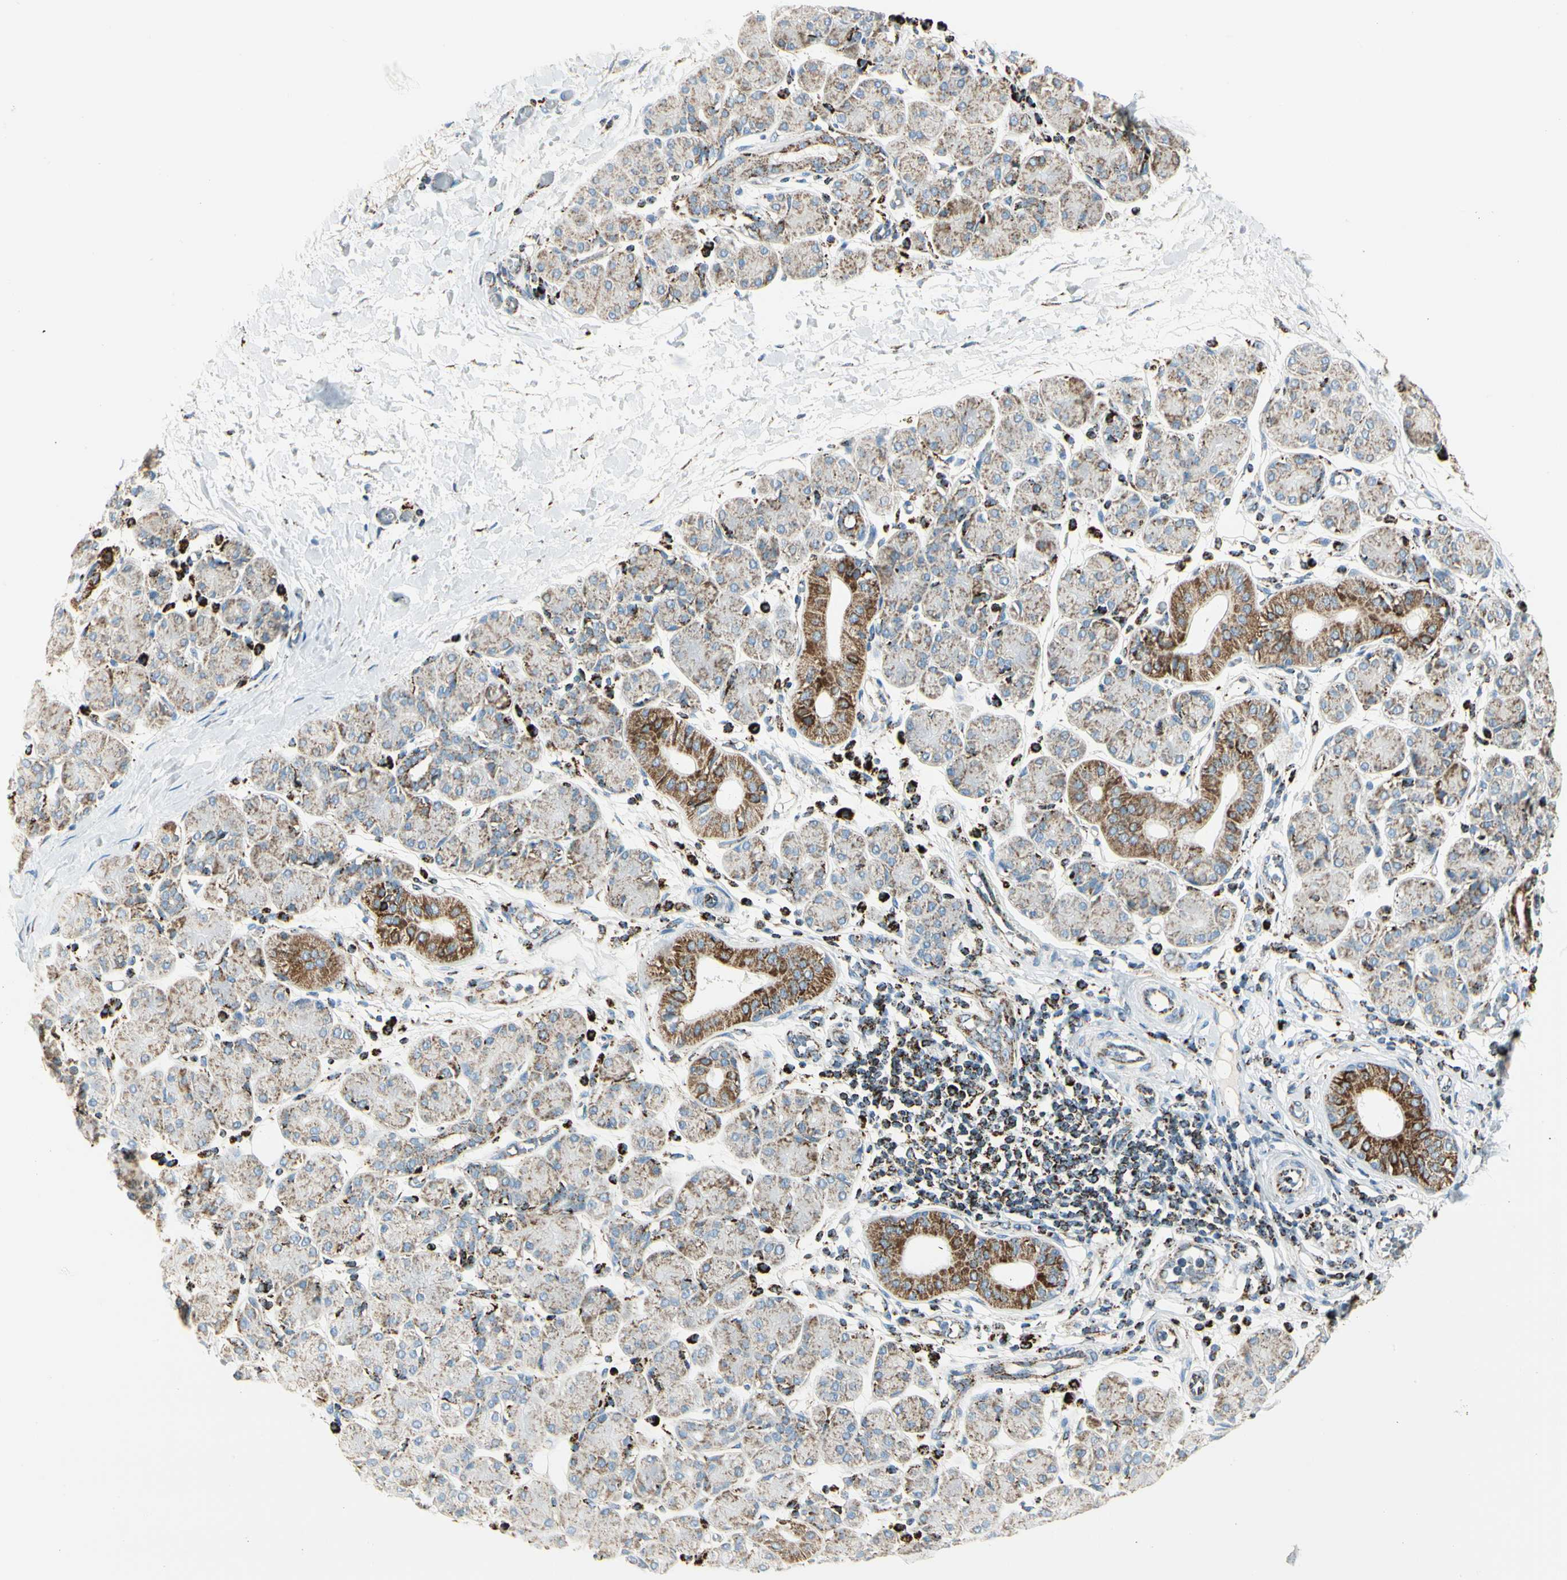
{"staining": {"intensity": "weak", "quantity": "25%-75%", "location": "cytoplasmic/membranous"}, "tissue": "salivary gland", "cell_type": "Glandular cells", "image_type": "normal", "snomed": [{"axis": "morphology", "description": "Normal tissue, NOS"}, {"axis": "morphology", "description": "Inflammation, NOS"}, {"axis": "topography", "description": "Lymph node"}, {"axis": "topography", "description": "Salivary gland"}], "caption": "Glandular cells reveal low levels of weak cytoplasmic/membranous expression in about 25%-75% of cells in normal human salivary gland.", "gene": "ME2", "patient": {"sex": "male", "age": 3}}